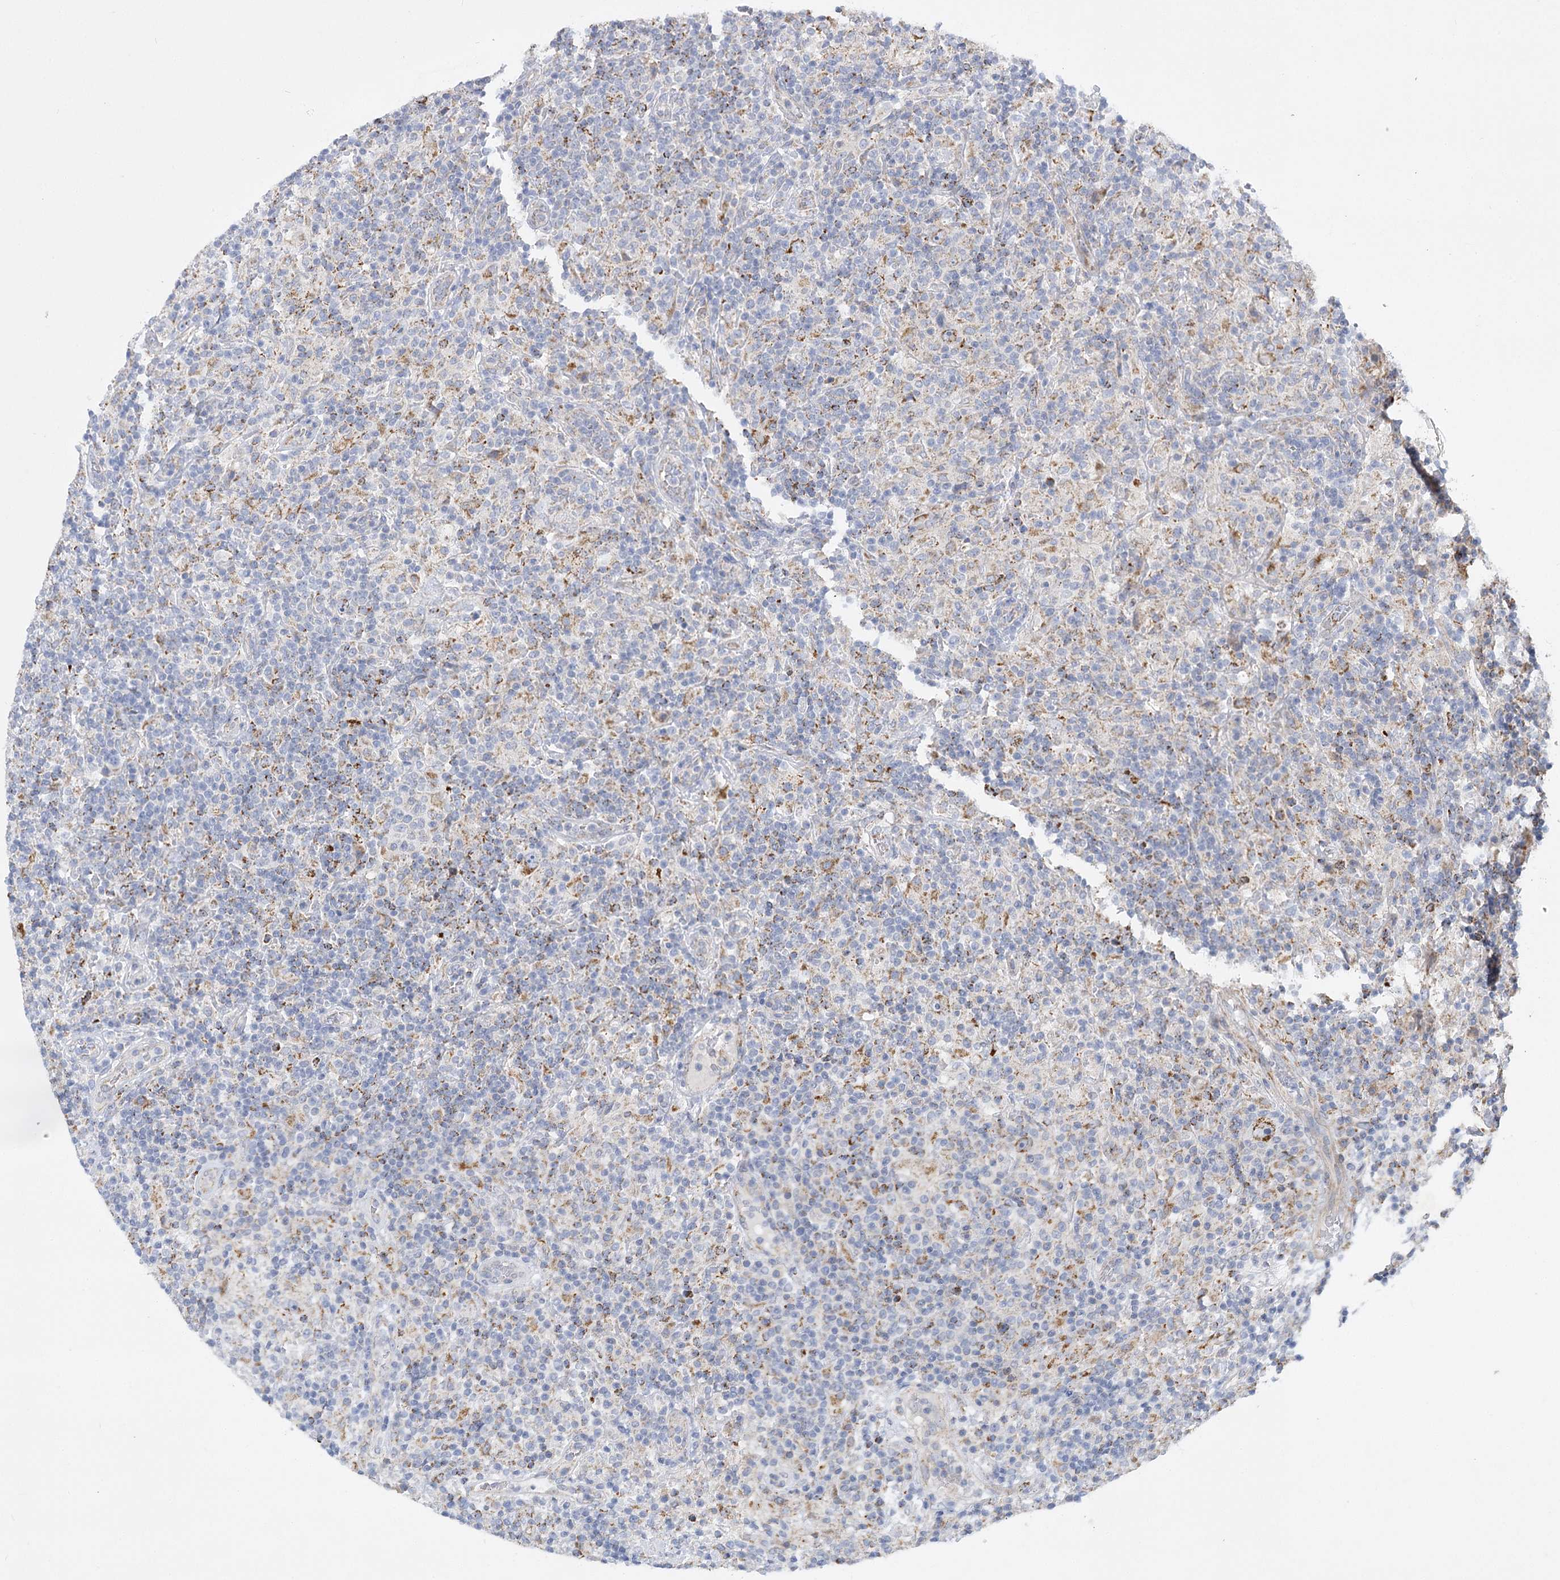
{"staining": {"intensity": "moderate", "quantity": ">75%", "location": "cytoplasmic/membranous"}, "tissue": "lymphoma", "cell_type": "Tumor cells", "image_type": "cancer", "snomed": [{"axis": "morphology", "description": "Hodgkin's disease, NOS"}, {"axis": "topography", "description": "Lymph node"}], "caption": "A brown stain shows moderate cytoplasmic/membranous staining of a protein in lymphoma tumor cells. (Brightfield microscopy of DAB IHC at high magnification).", "gene": "DHTKD1", "patient": {"sex": "male", "age": 70}}